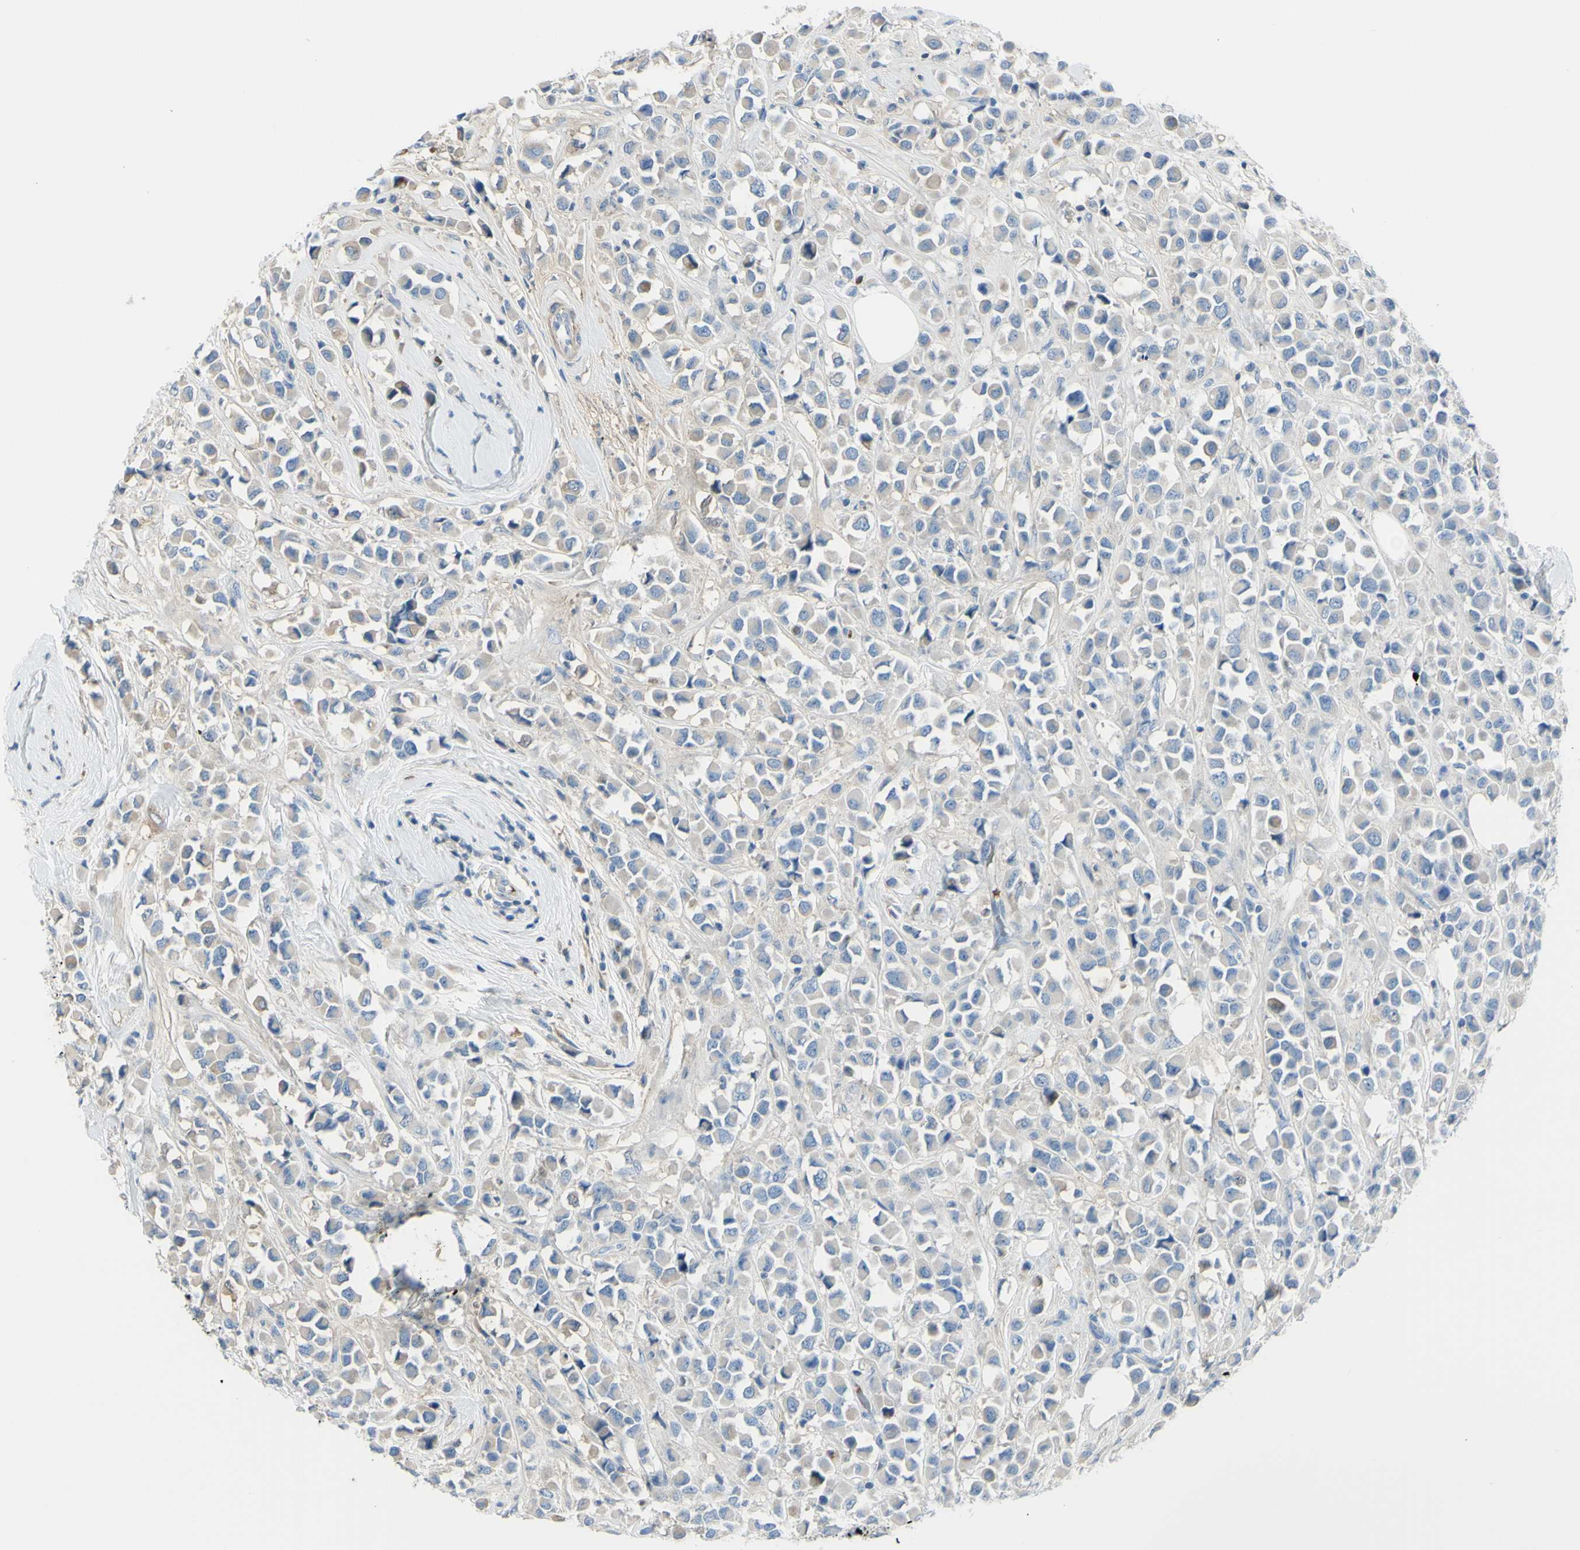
{"staining": {"intensity": "weak", "quantity": ">75%", "location": "cytoplasmic/membranous"}, "tissue": "breast cancer", "cell_type": "Tumor cells", "image_type": "cancer", "snomed": [{"axis": "morphology", "description": "Duct carcinoma"}, {"axis": "topography", "description": "Breast"}], "caption": "The image displays immunohistochemical staining of breast cancer (intraductal carcinoma). There is weak cytoplasmic/membranous staining is appreciated in about >75% of tumor cells.", "gene": "NCBP2L", "patient": {"sex": "female", "age": 61}}